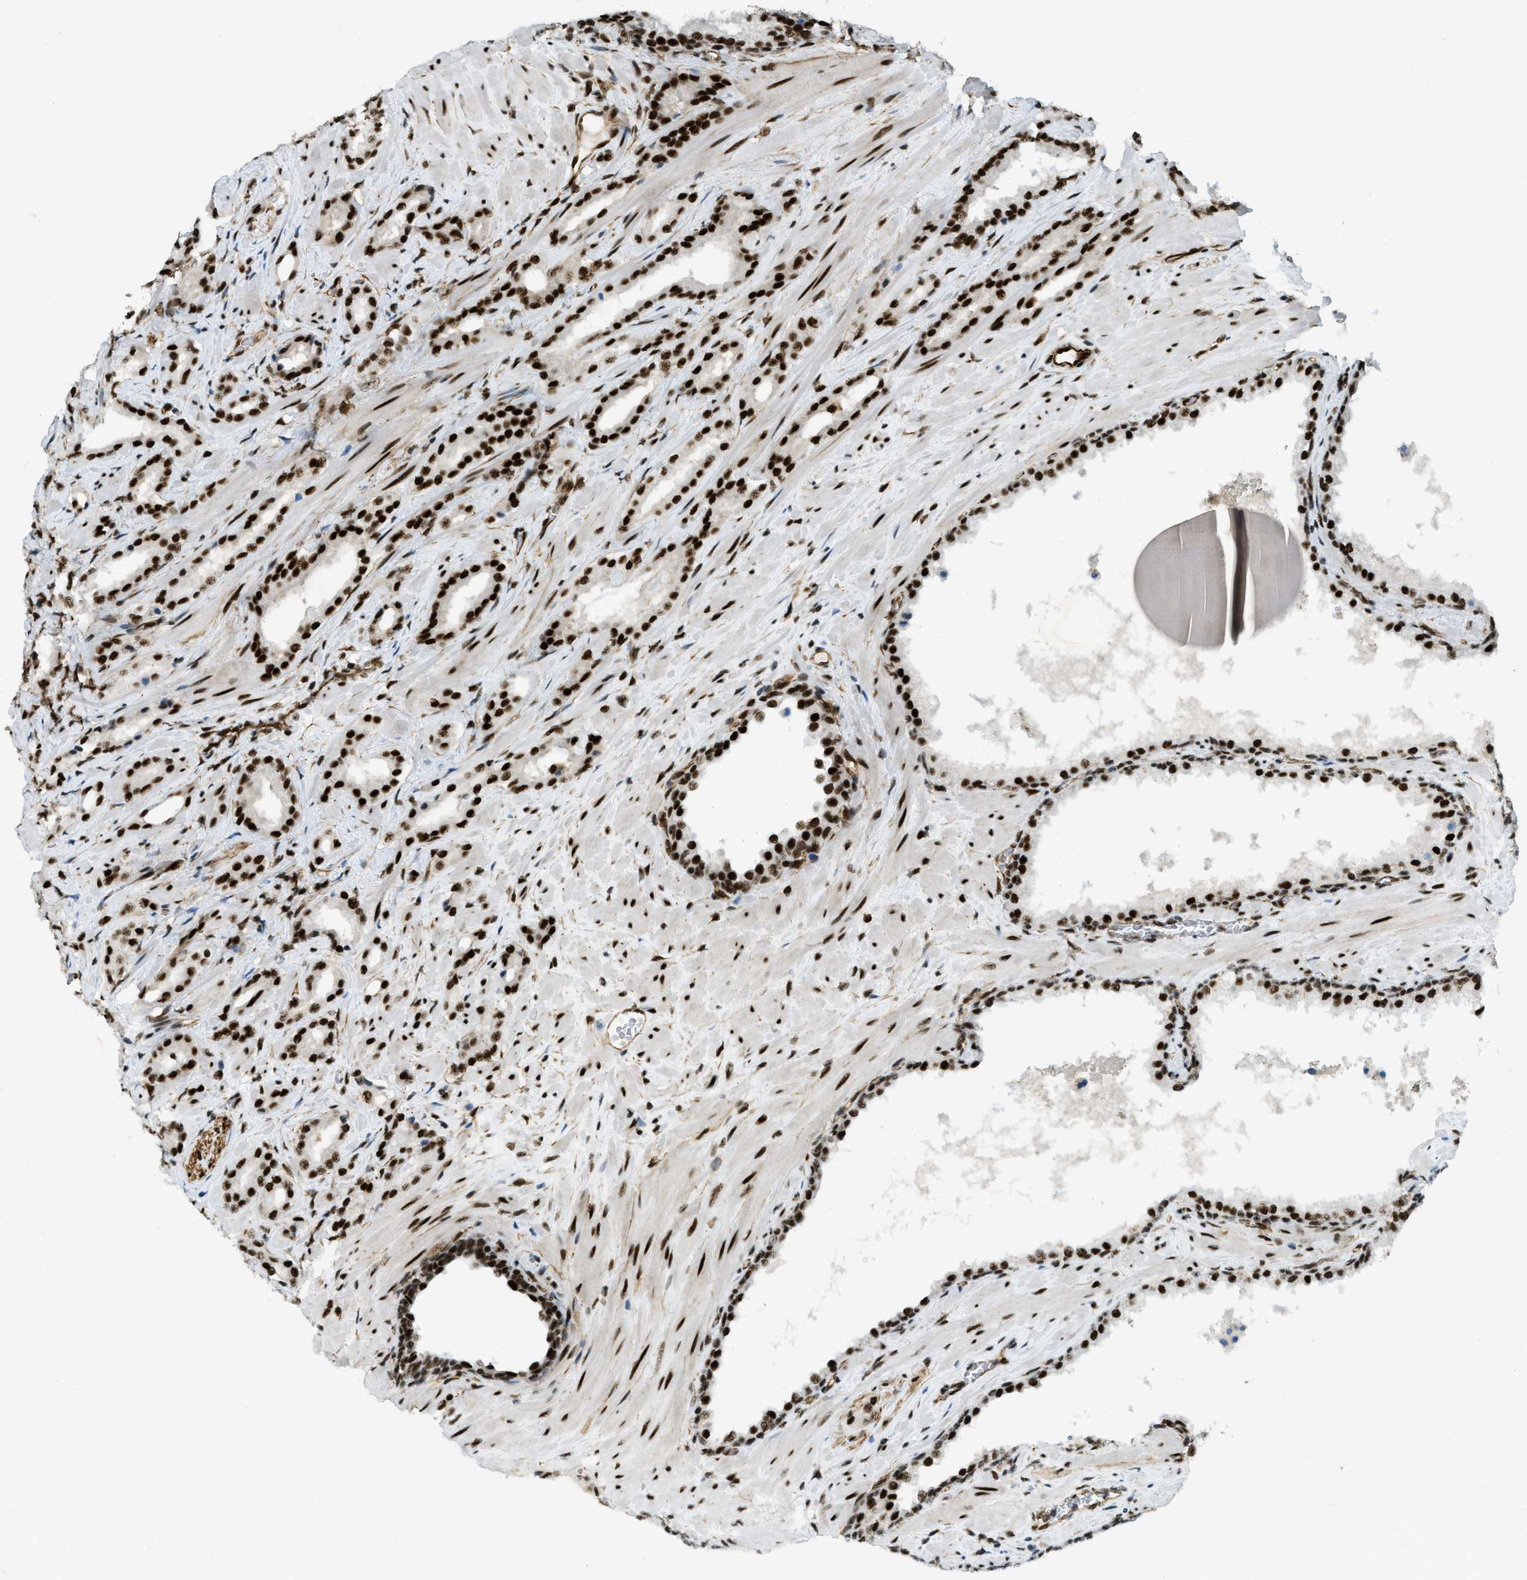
{"staining": {"intensity": "strong", "quantity": ">75%", "location": "nuclear"}, "tissue": "prostate cancer", "cell_type": "Tumor cells", "image_type": "cancer", "snomed": [{"axis": "morphology", "description": "Adenocarcinoma, High grade"}, {"axis": "topography", "description": "Prostate"}], "caption": "Prostate adenocarcinoma (high-grade) stained with immunohistochemistry reveals strong nuclear staining in approximately >75% of tumor cells. (Brightfield microscopy of DAB IHC at high magnification).", "gene": "ZFR", "patient": {"sex": "male", "age": 64}}